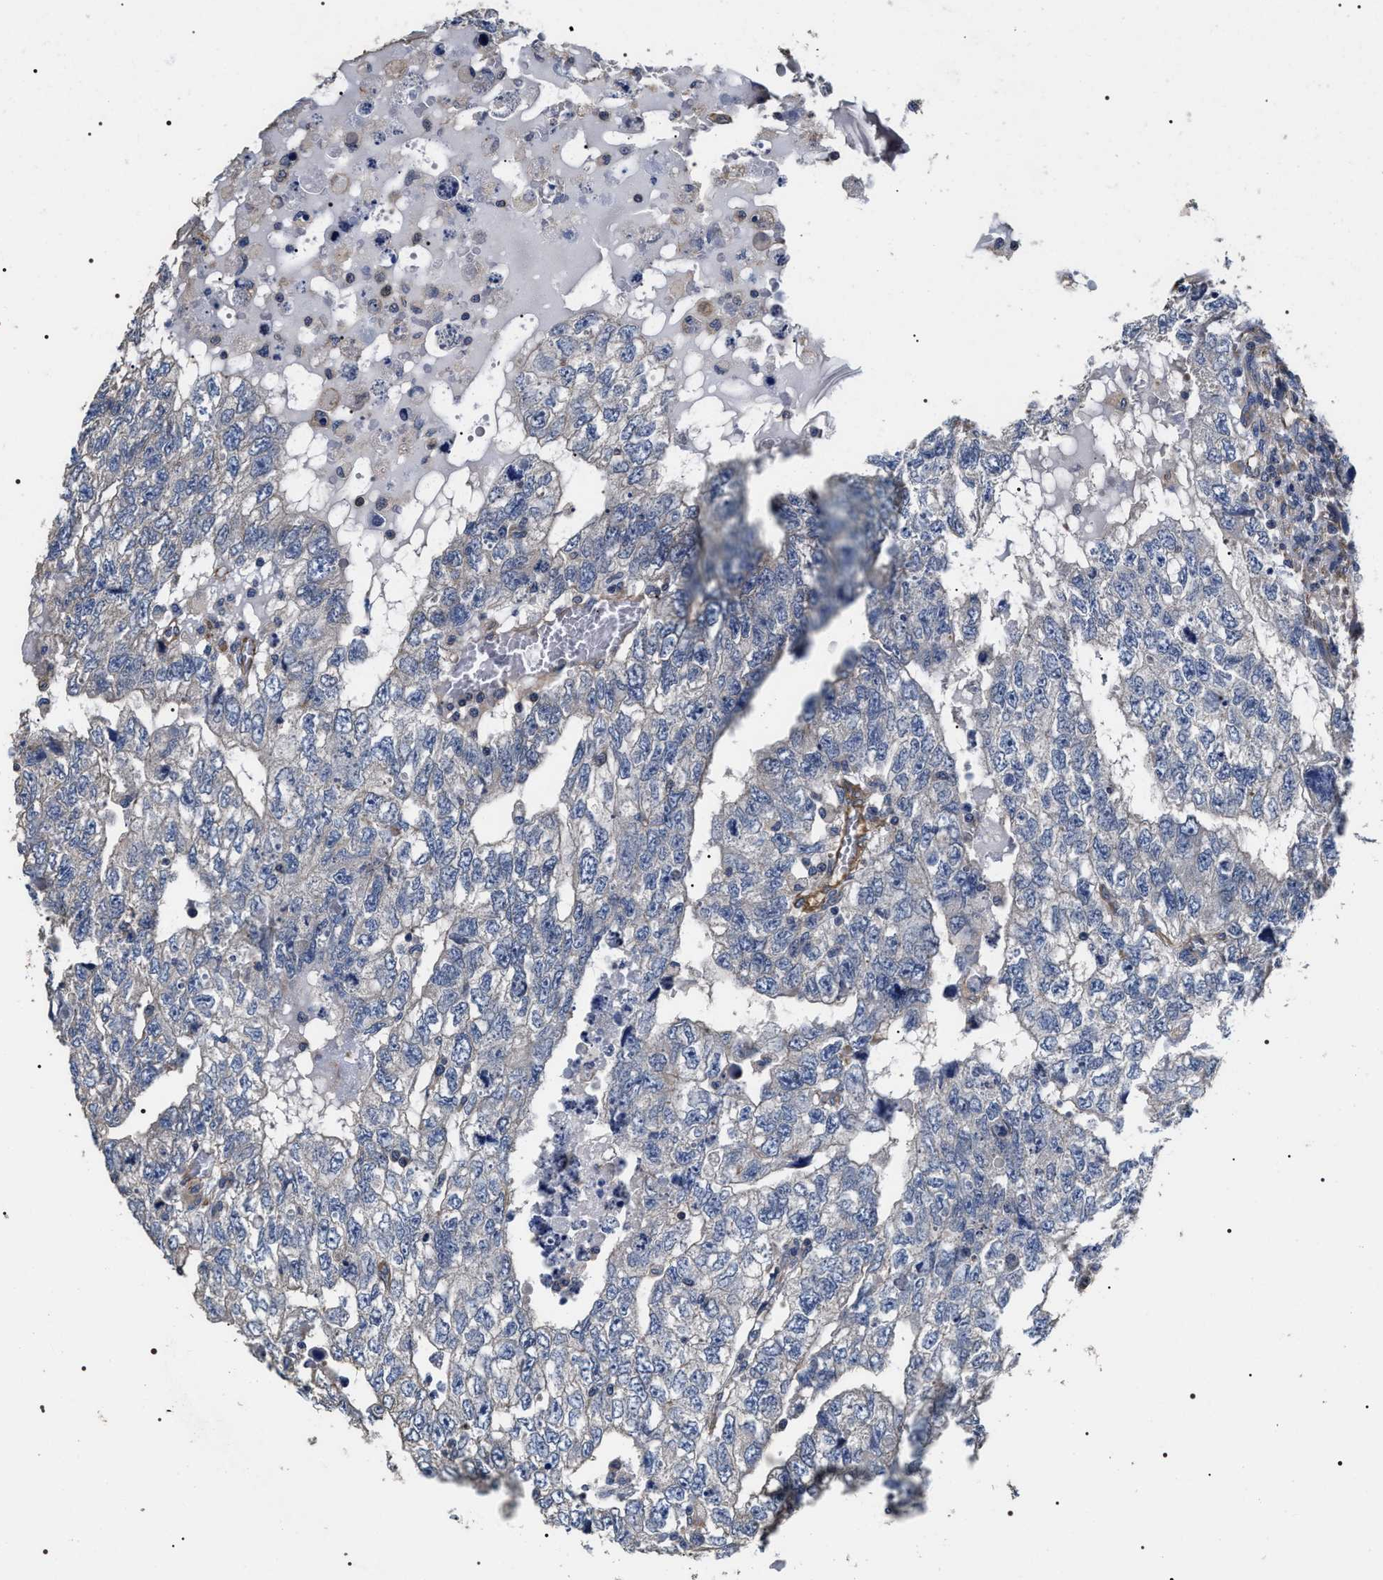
{"staining": {"intensity": "negative", "quantity": "none", "location": "none"}, "tissue": "testis cancer", "cell_type": "Tumor cells", "image_type": "cancer", "snomed": [{"axis": "morphology", "description": "Carcinoma, Embryonal, NOS"}, {"axis": "topography", "description": "Testis"}], "caption": "Photomicrograph shows no protein positivity in tumor cells of testis cancer (embryonal carcinoma) tissue.", "gene": "TSPAN33", "patient": {"sex": "male", "age": 36}}